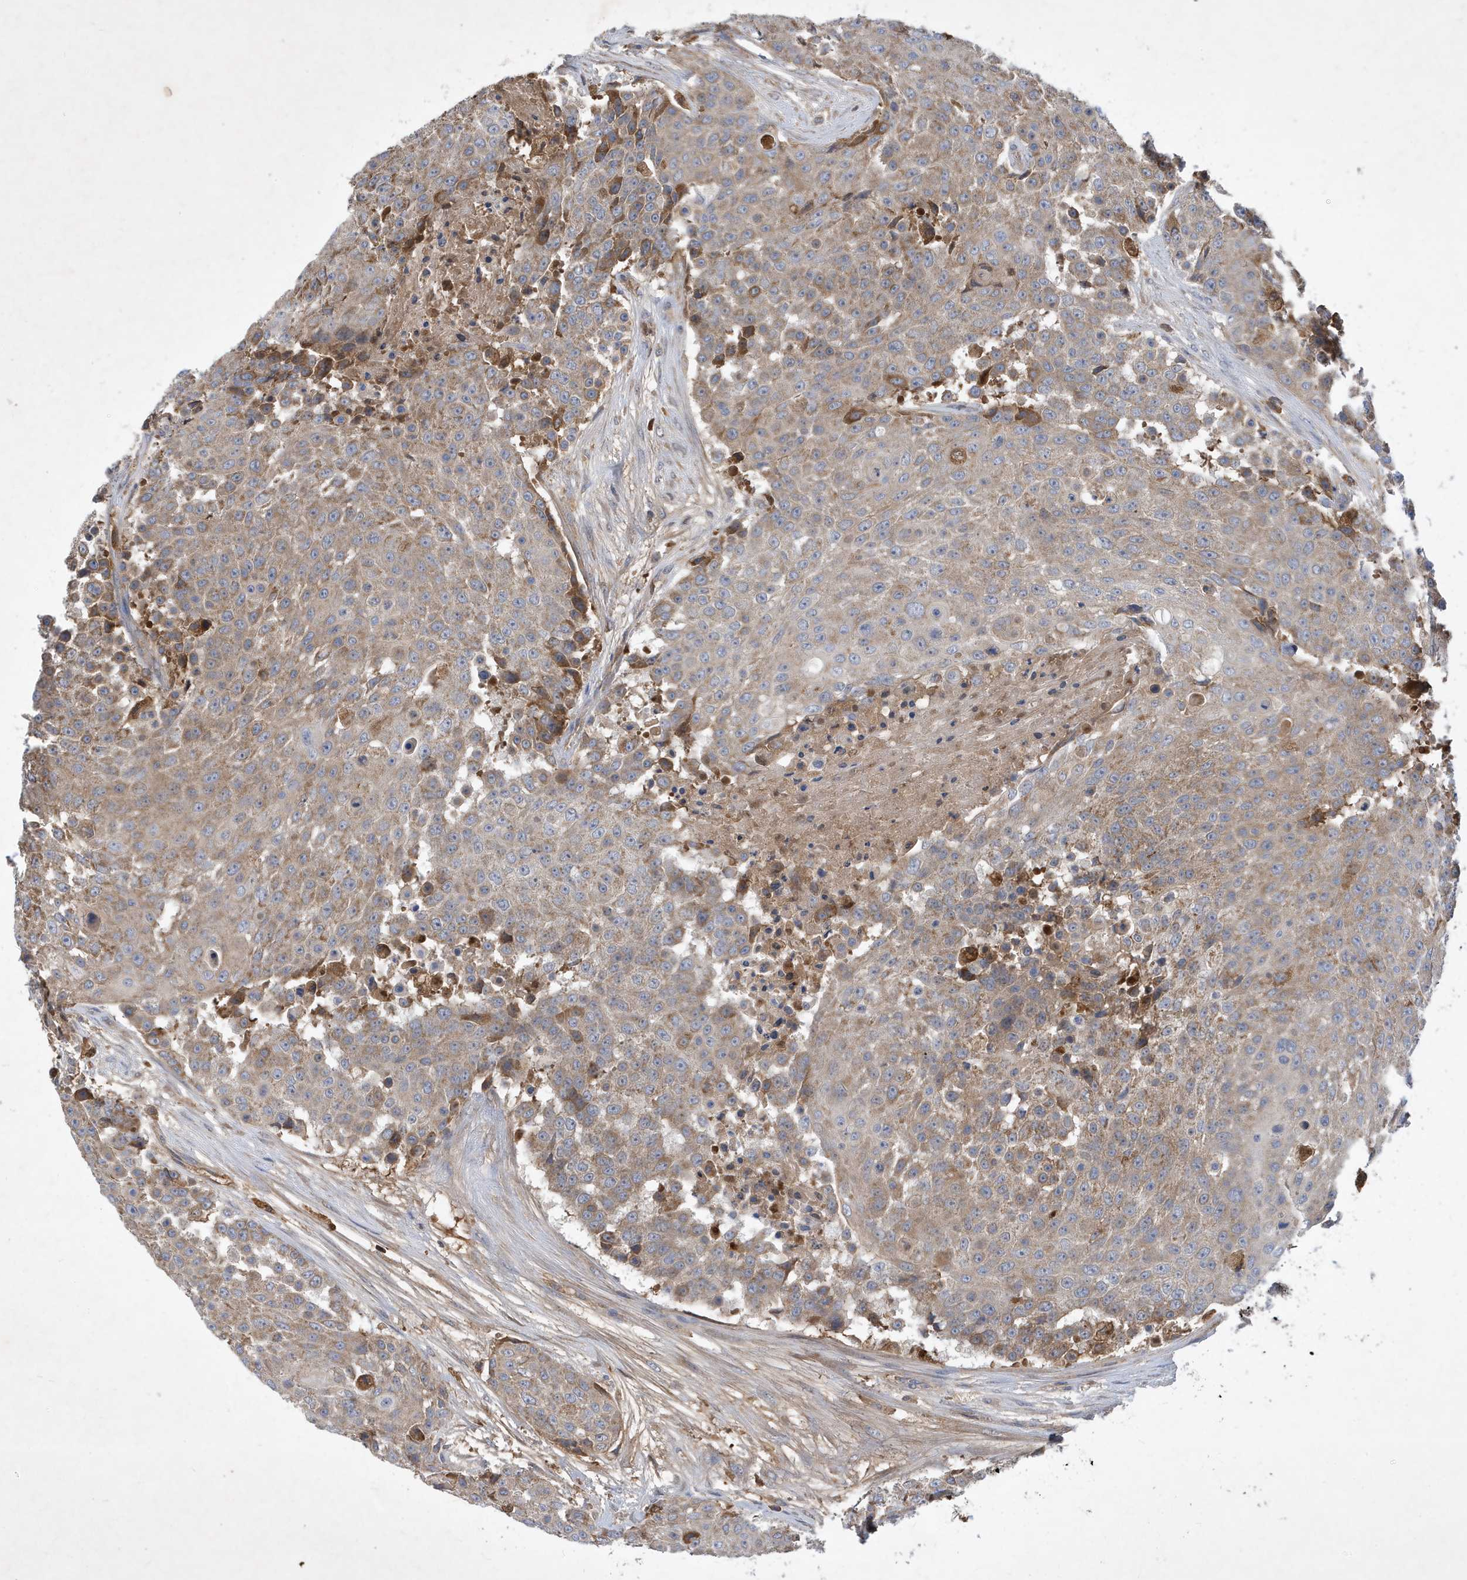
{"staining": {"intensity": "moderate", "quantity": "<25%", "location": "cytoplasmic/membranous"}, "tissue": "urothelial cancer", "cell_type": "Tumor cells", "image_type": "cancer", "snomed": [{"axis": "morphology", "description": "Urothelial carcinoma, High grade"}, {"axis": "topography", "description": "Urinary bladder"}], "caption": "Moderate cytoplasmic/membranous expression for a protein is seen in approximately <25% of tumor cells of urothelial cancer using immunohistochemistry.", "gene": "STK19", "patient": {"sex": "female", "age": 63}}